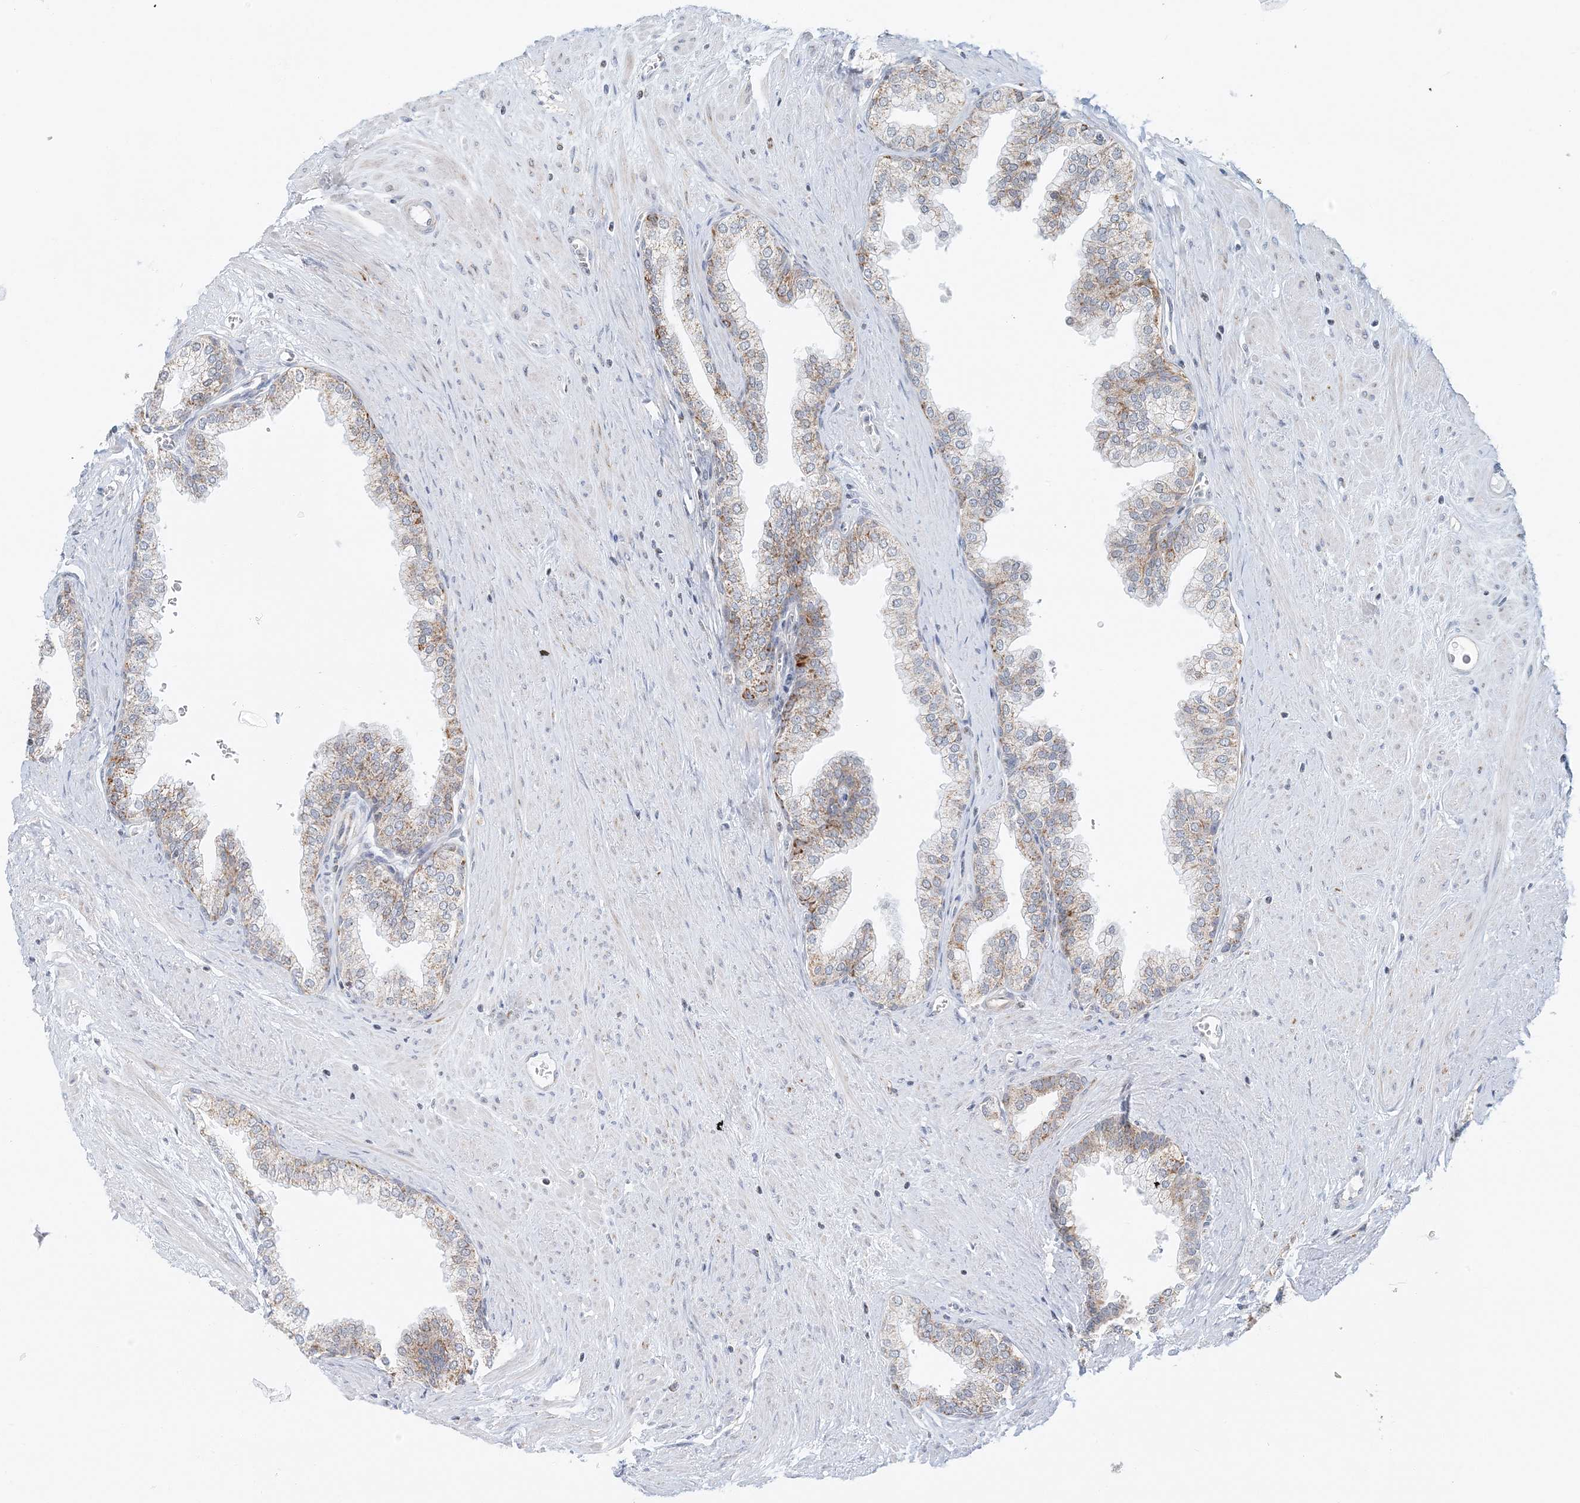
{"staining": {"intensity": "moderate", "quantity": "25%-75%", "location": "cytoplasmic/membranous"}, "tissue": "prostate", "cell_type": "Glandular cells", "image_type": "normal", "snomed": [{"axis": "morphology", "description": "Normal tissue, NOS"}, {"axis": "morphology", "description": "Urothelial carcinoma, Low grade"}, {"axis": "topography", "description": "Urinary bladder"}, {"axis": "topography", "description": "Prostate"}], "caption": "Prostate was stained to show a protein in brown. There is medium levels of moderate cytoplasmic/membranous expression in approximately 25%-75% of glandular cells. Immunohistochemistry (ihc) stains the protein in brown and the nuclei are stained blue.", "gene": "BDH1", "patient": {"sex": "male", "age": 60}}